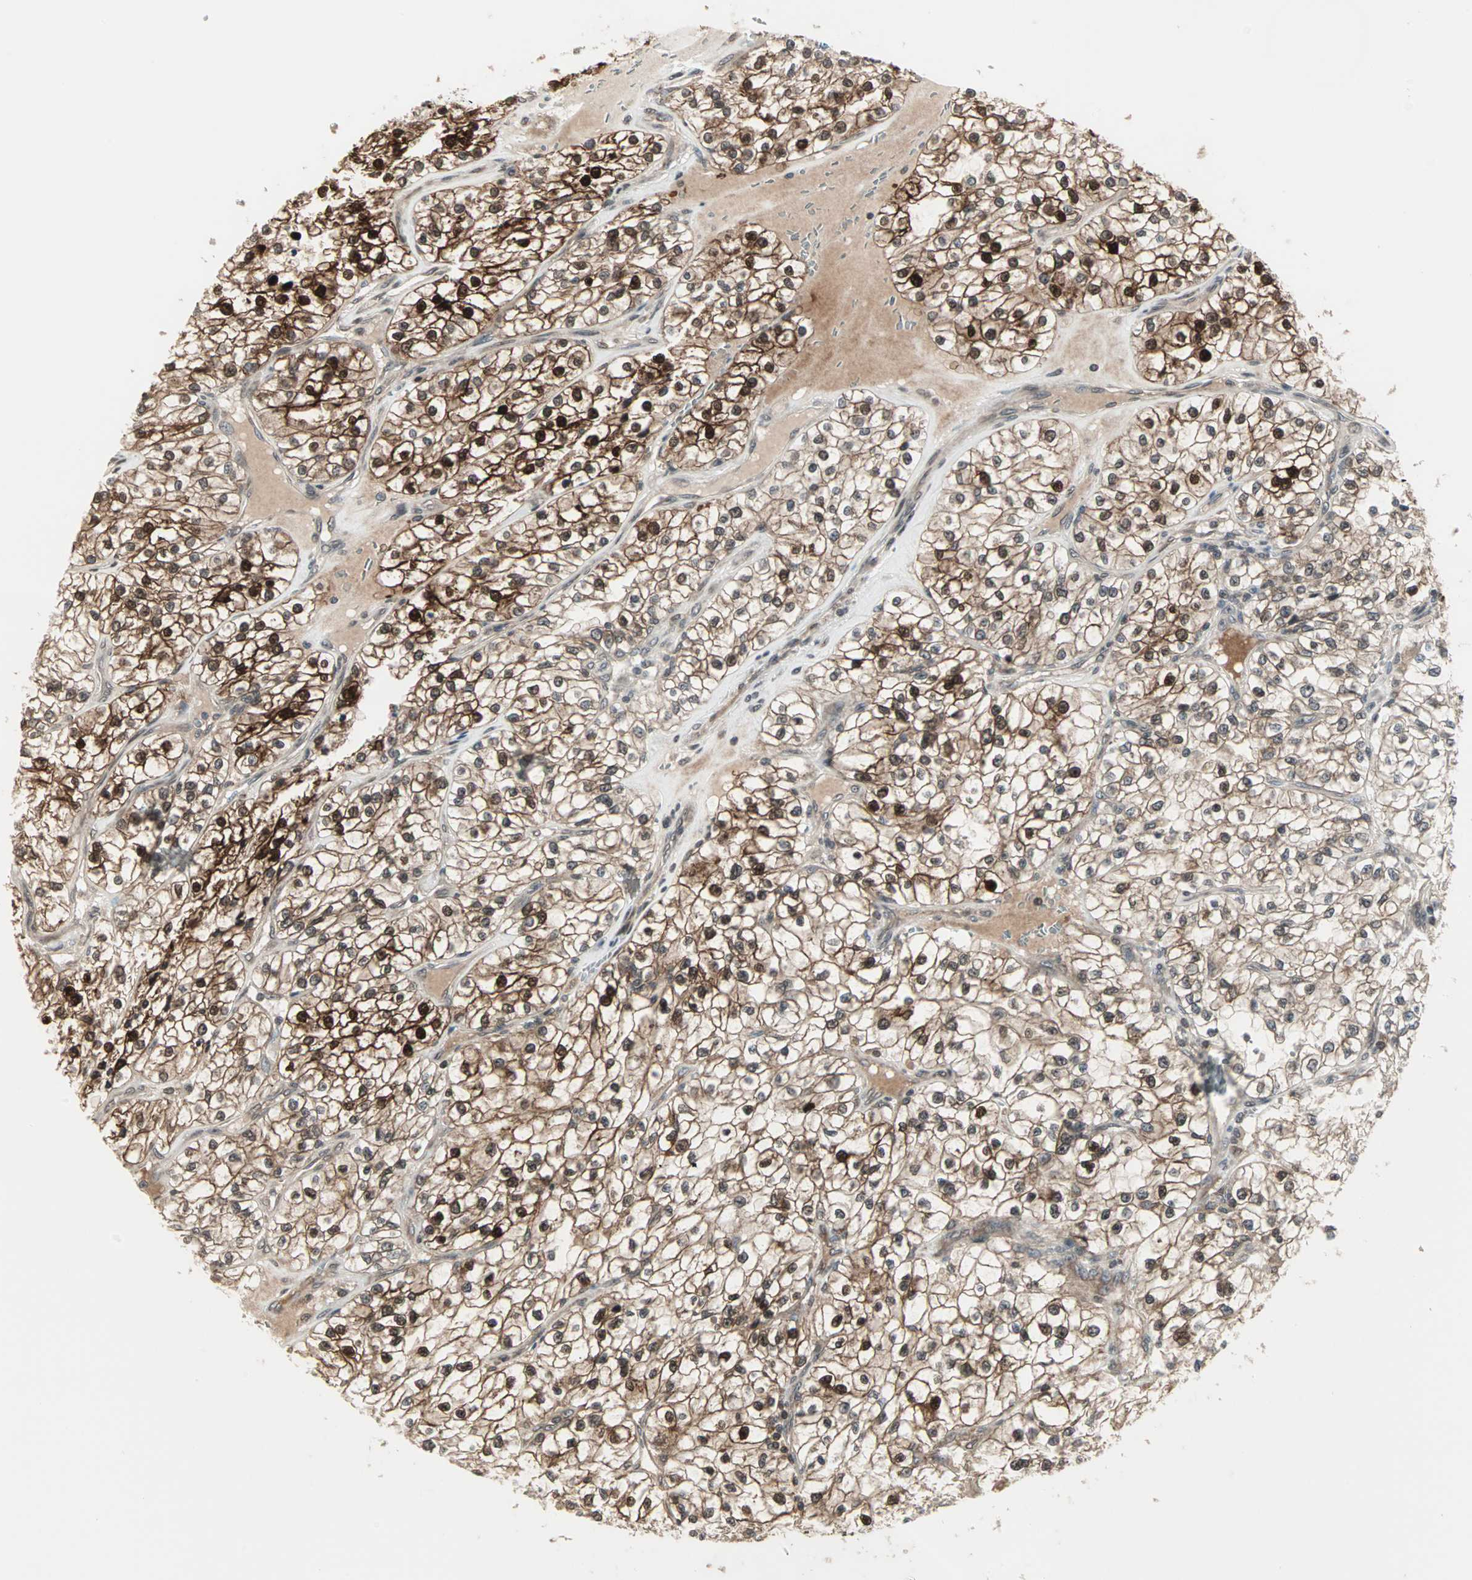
{"staining": {"intensity": "strong", "quantity": ">75%", "location": "cytoplasmic/membranous,nuclear"}, "tissue": "renal cancer", "cell_type": "Tumor cells", "image_type": "cancer", "snomed": [{"axis": "morphology", "description": "Adenocarcinoma, NOS"}, {"axis": "topography", "description": "Kidney"}], "caption": "IHC staining of adenocarcinoma (renal), which reveals high levels of strong cytoplasmic/membranous and nuclear staining in approximately >75% of tumor cells indicating strong cytoplasmic/membranous and nuclear protein staining. The staining was performed using DAB (brown) for protein detection and nuclei were counterstained in hematoxylin (blue).", "gene": "CBLC", "patient": {"sex": "female", "age": 57}}